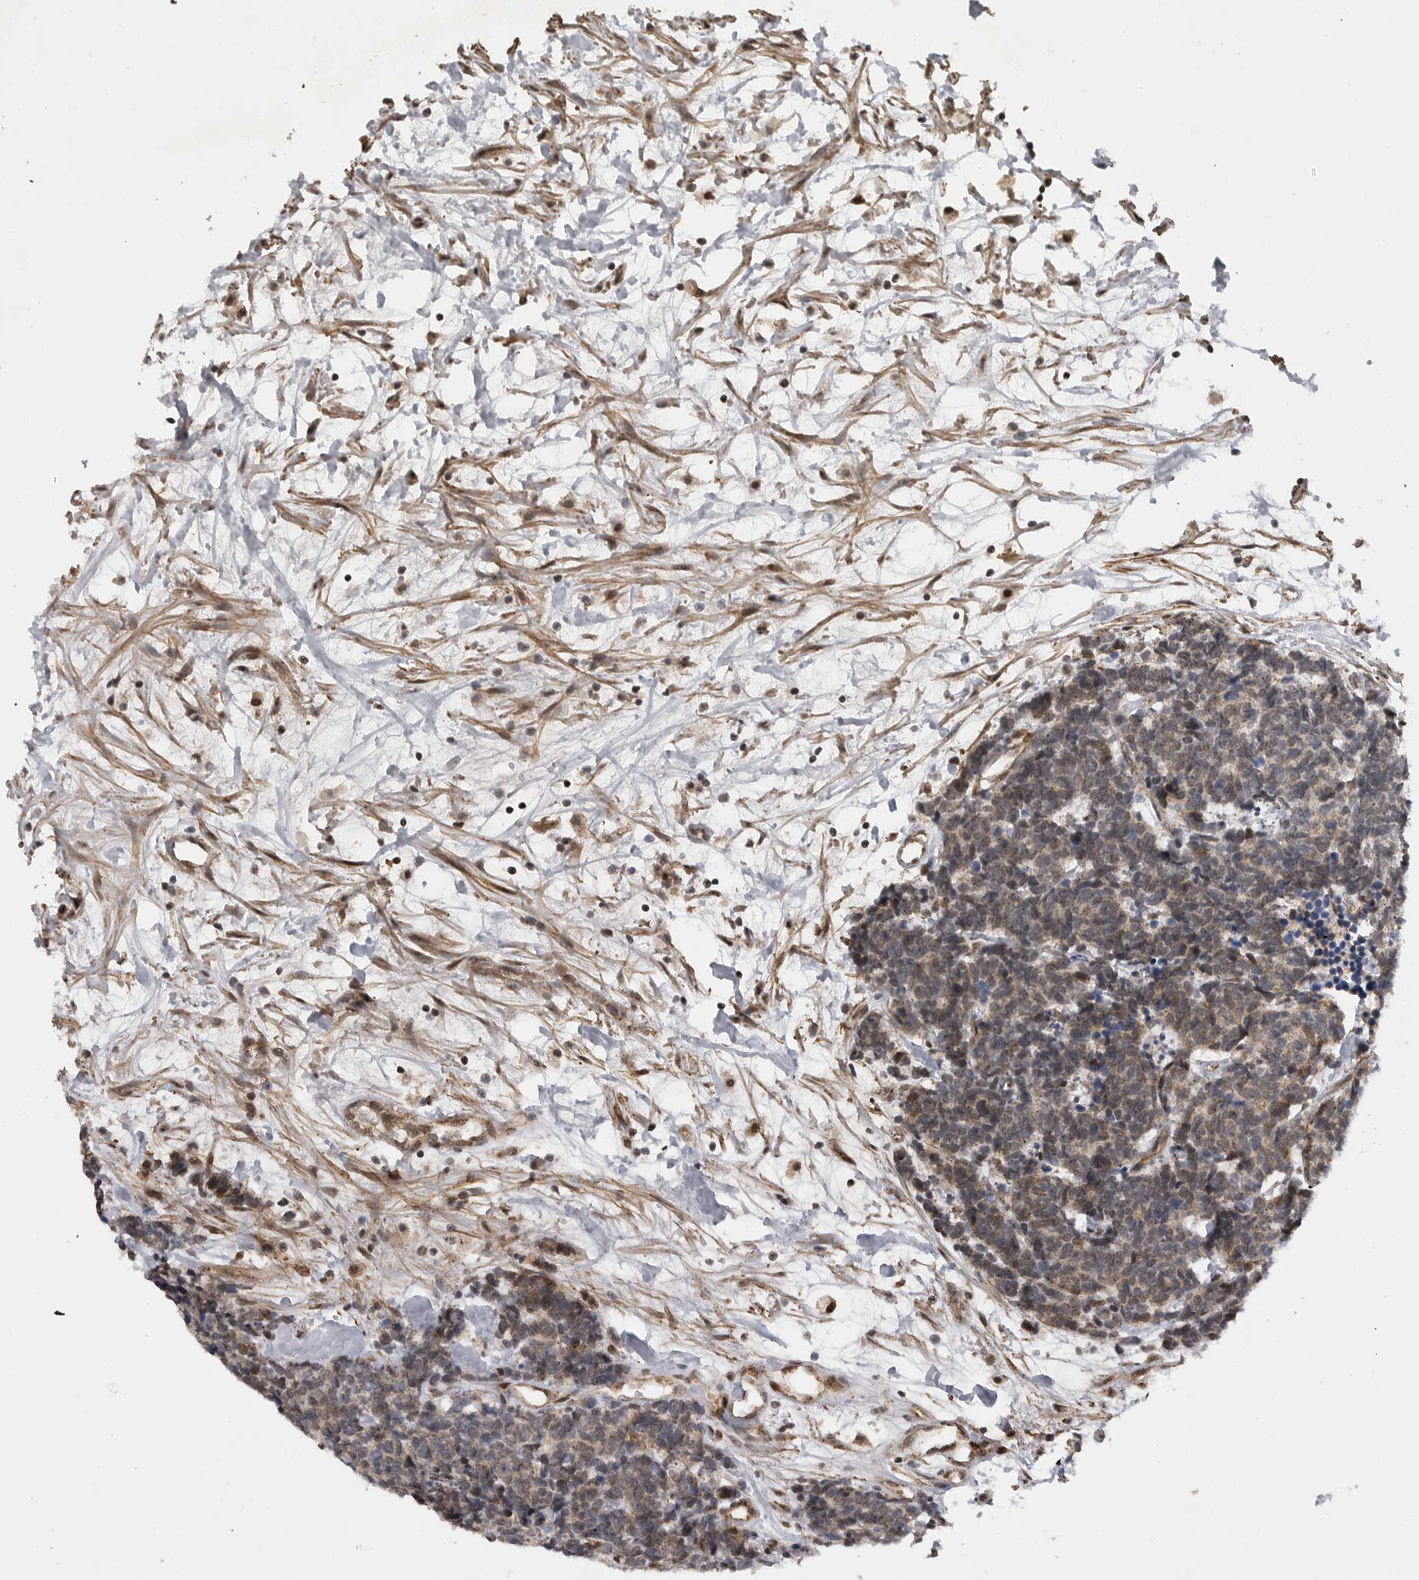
{"staining": {"intensity": "moderate", "quantity": ">75%", "location": "cytoplasmic/membranous,nuclear"}, "tissue": "carcinoid", "cell_type": "Tumor cells", "image_type": "cancer", "snomed": [{"axis": "morphology", "description": "Carcinoma, NOS"}, {"axis": "morphology", "description": "Carcinoid, malignant, NOS"}, {"axis": "topography", "description": "Urinary bladder"}], "caption": "Carcinoid (malignant) tissue demonstrates moderate cytoplasmic/membranous and nuclear staining in approximately >75% of tumor cells (Brightfield microscopy of DAB IHC at high magnification).", "gene": "TMPRSS11F", "patient": {"sex": "male", "age": 57}}